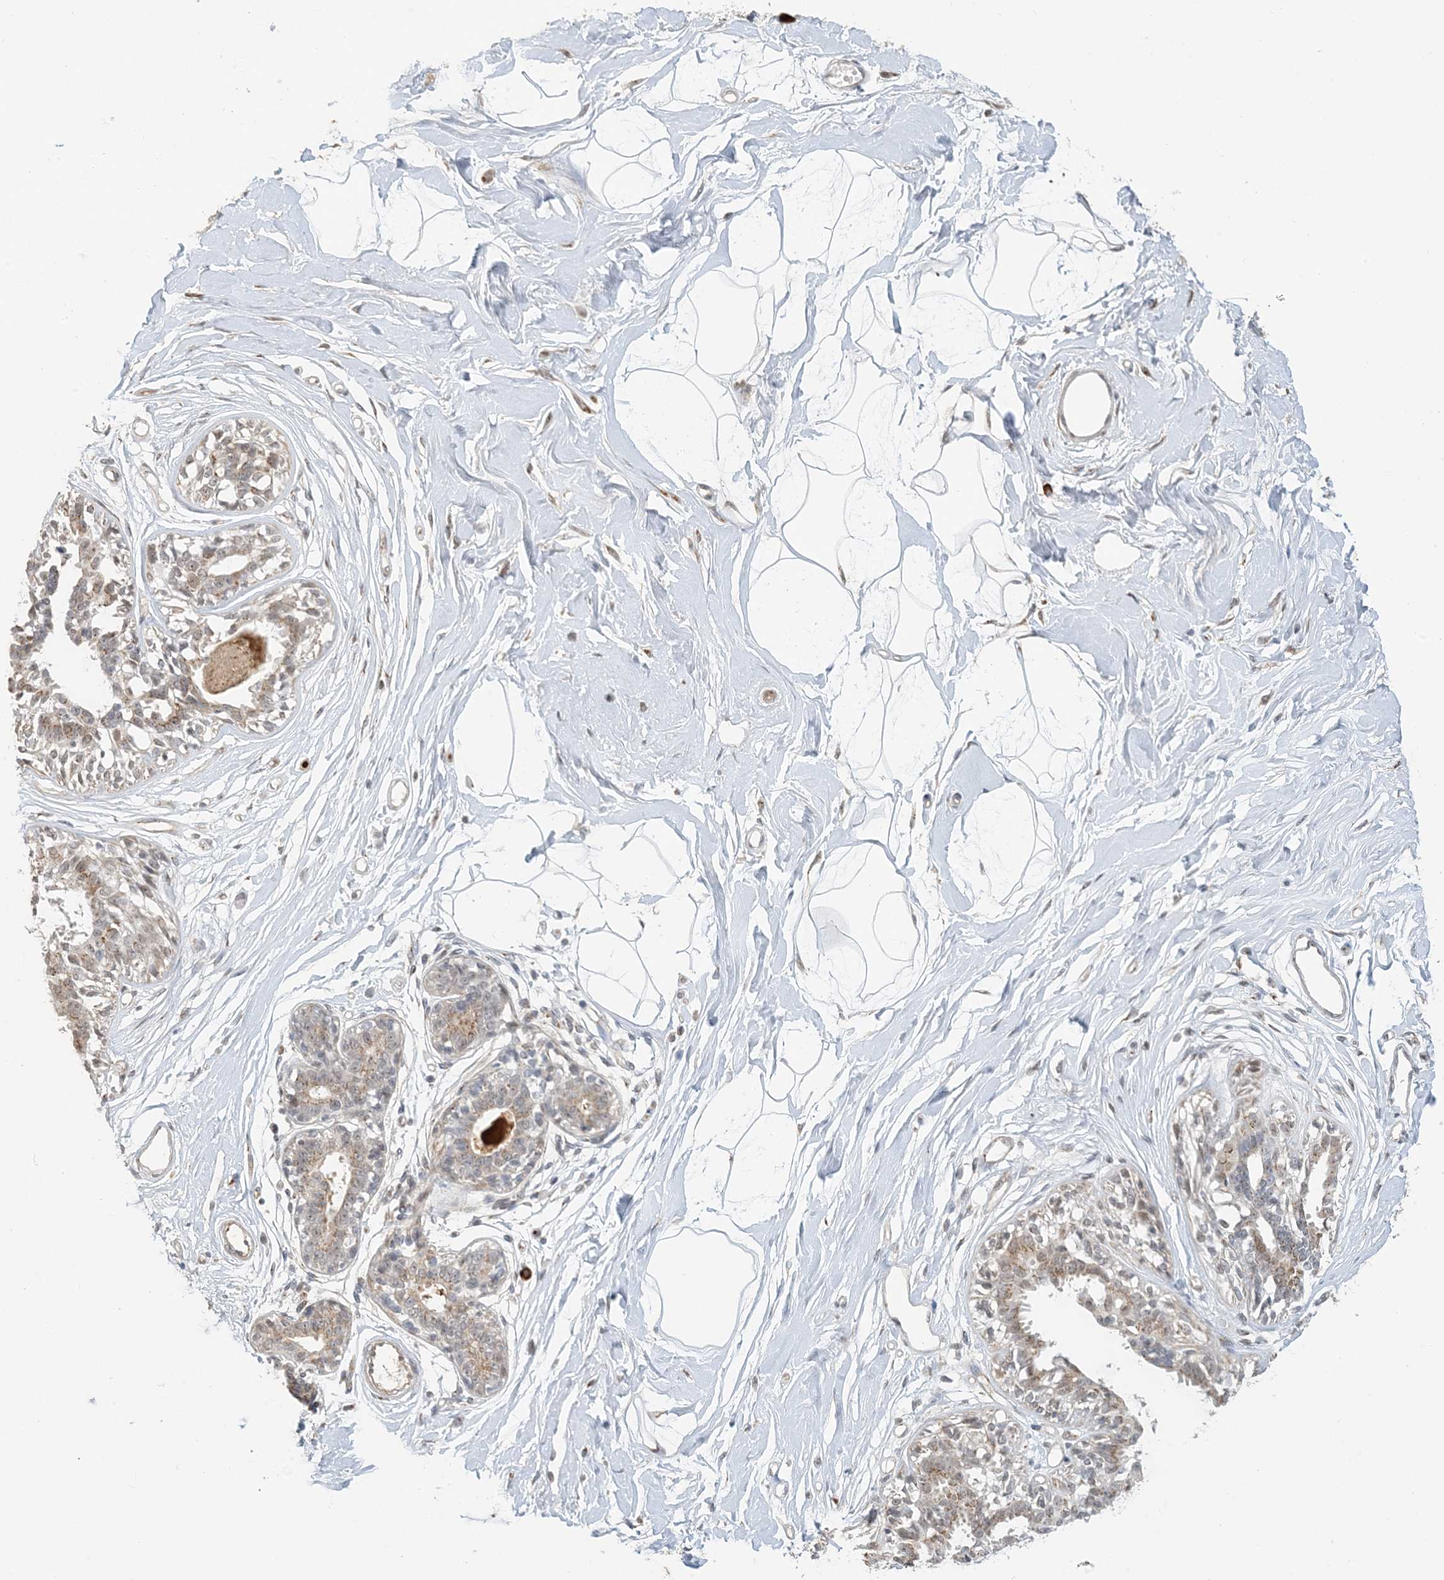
{"staining": {"intensity": "negative", "quantity": "none", "location": "none"}, "tissue": "breast", "cell_type": "Adipocytes", "image_type": "normal", "snomed": [{"axis": "morphology", "description": "Normal tissue, NOS"}, {"axis": "topography", "description": "Breast"}], "caption": "Immunohistochemistry (IHC) histopathology image of benign breast: human breast stained with DAB demonstrates no significant protein staining in adipocytes.", "gene": "ZCCHC4", "patient": {"sex": "female", "age": 45}}